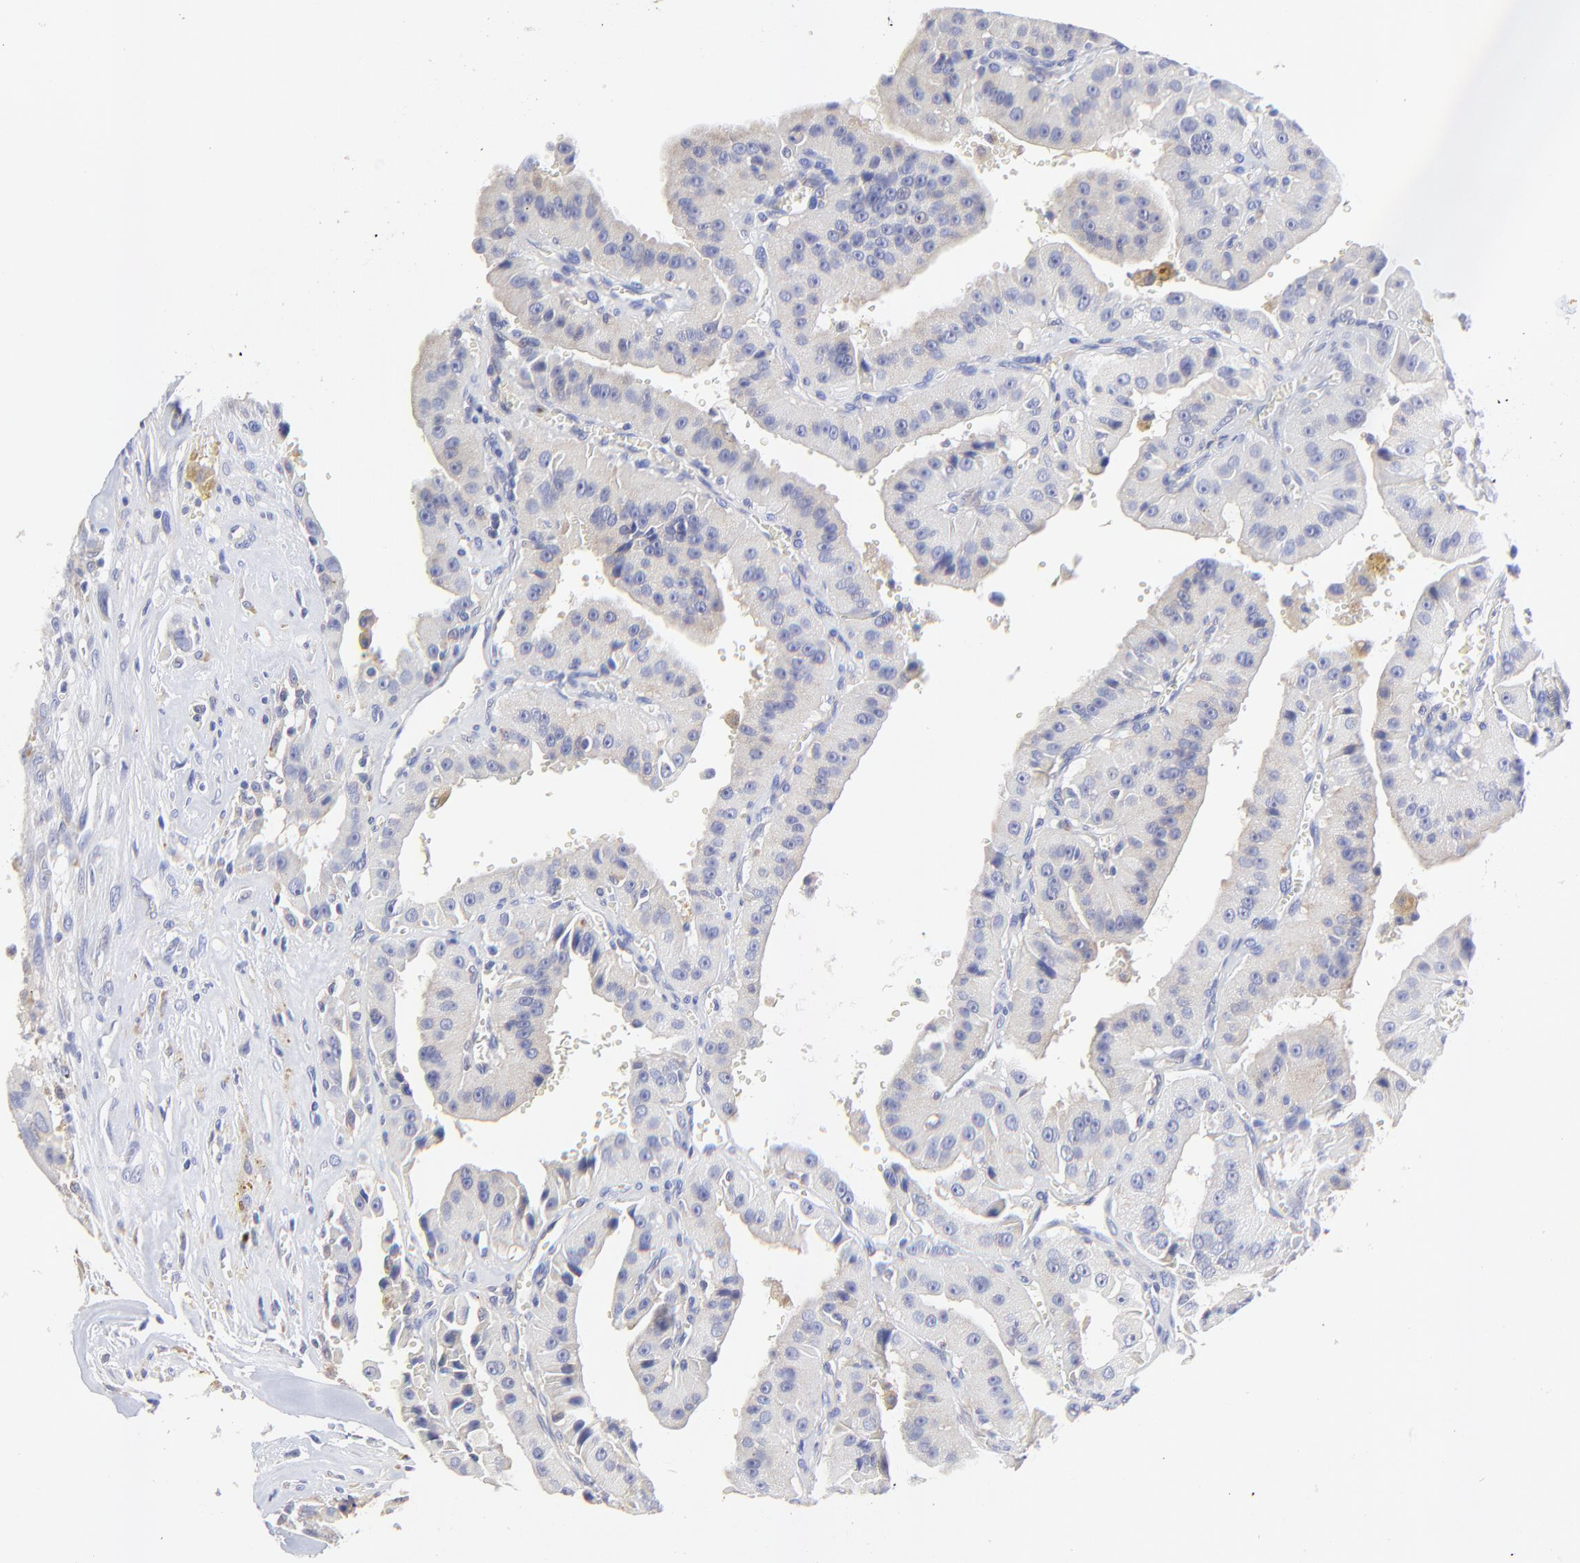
{"staining": {"intensity": "weak", "quantity": "<25%", "location": "cytoplasmic/membranous"}, "tissue": "thyroid cancer", "cell_type": "Tumor cells", "image_type": "cancer", "snomed": [{"axis": "morphology", "description": "Carcinoma, NOS"}, {"axis": "topography", "description": "Thyroid gland"}], "caption": "This is an immunohistochemistry image of carcinoma (thyroid). There is no expression in tumor cells.", "gene": "LHFPL1", "patient": {"sex": "male", "age": 76}}